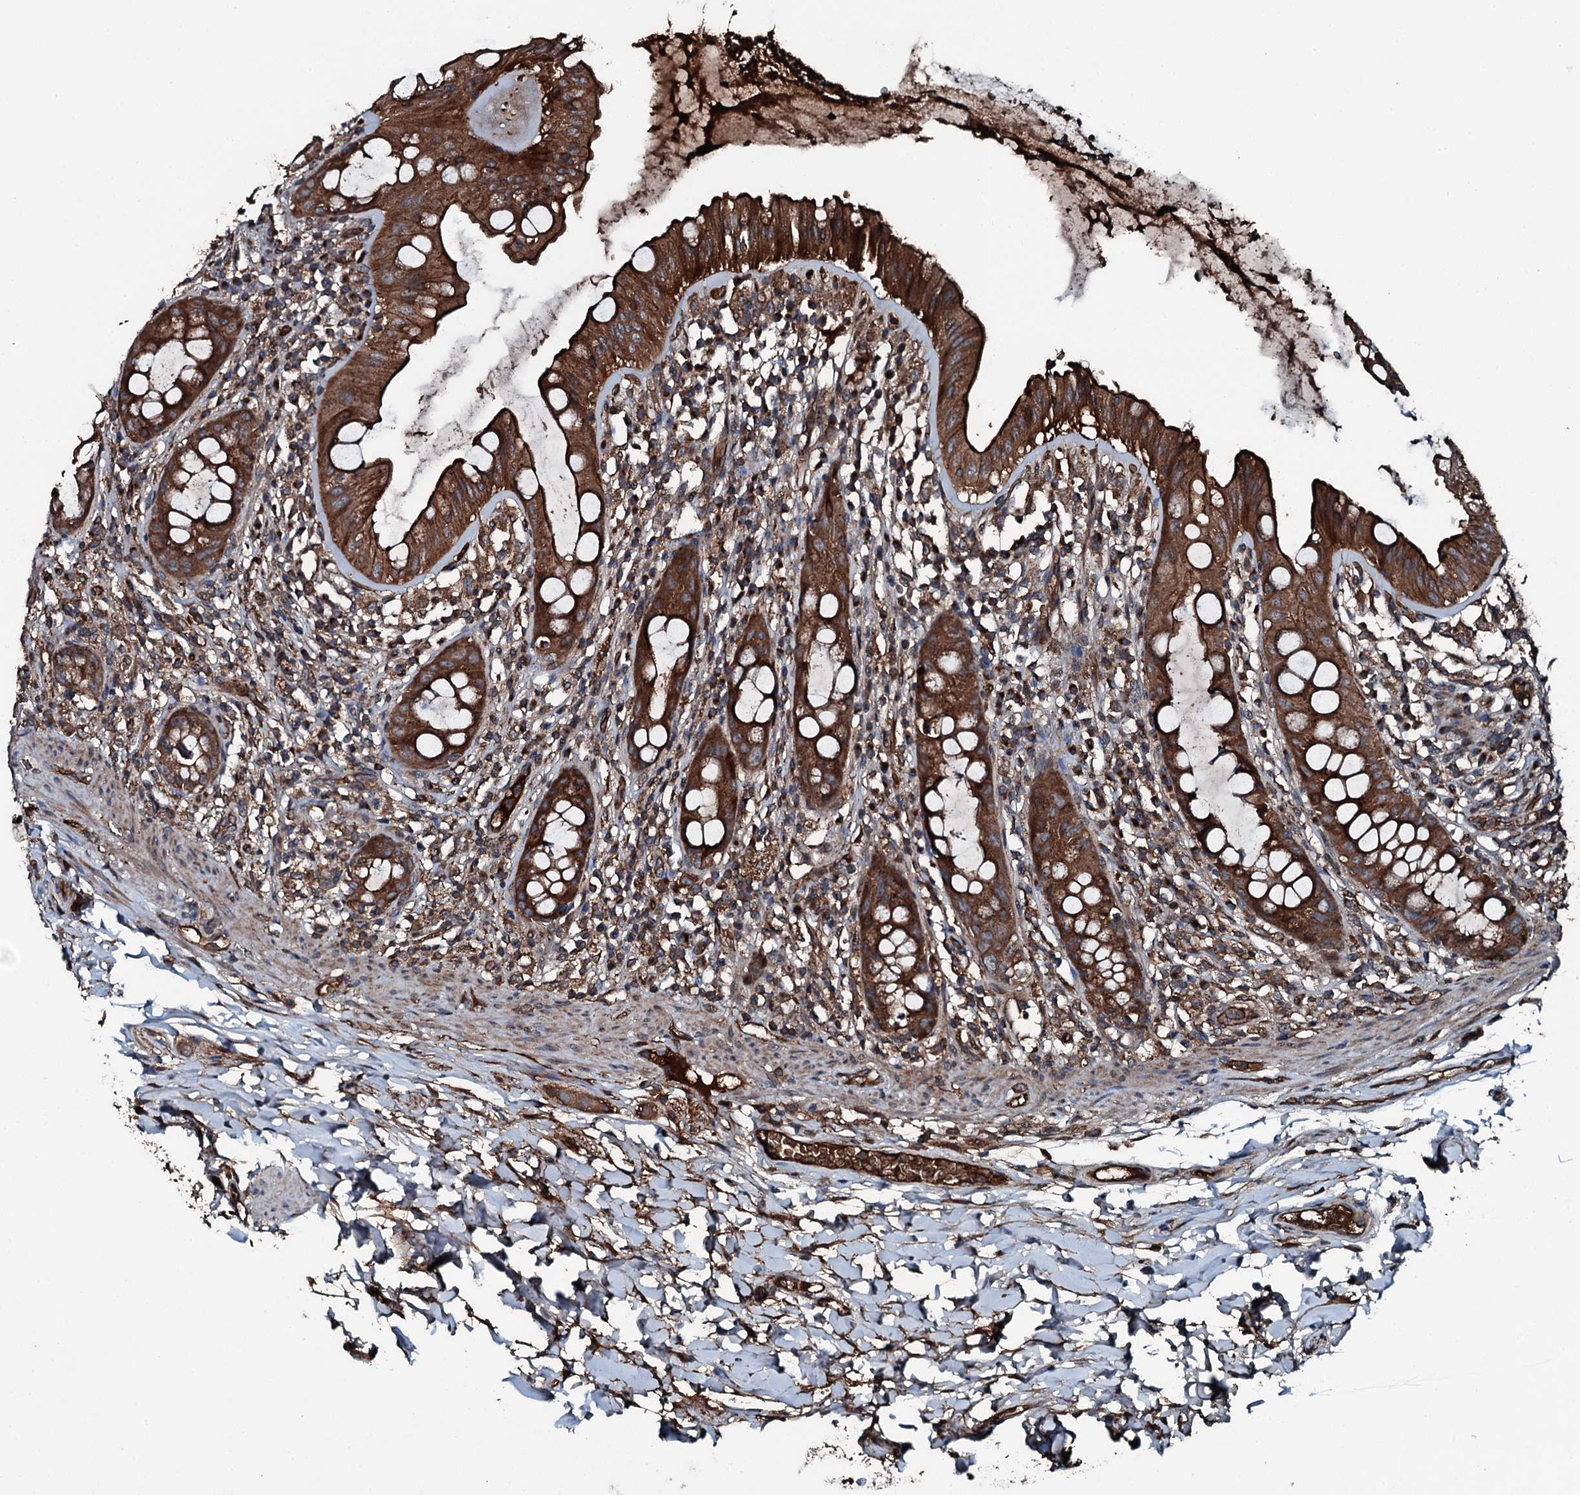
{"staining": {"intensity": "strong", "quantity": ">75%", "location": "cytoplasmic/membranous"}, "tissue": "rectum", "cell_type": "Glandular cells", "image_type": "normal", "snomed": [{"axis": "morphology", "description": "Normal tissue, NOS"}, {"axis": "topography", "description": "Rectum"}], "caption": "Approximately >75% of glandular cells in benign rectum display strong cytoplasmic/membranous protein expression as visualized by brown immunohistochemical staining.", "gene": "TRIM7", "patient": {"sex": "female", "age": 57}}